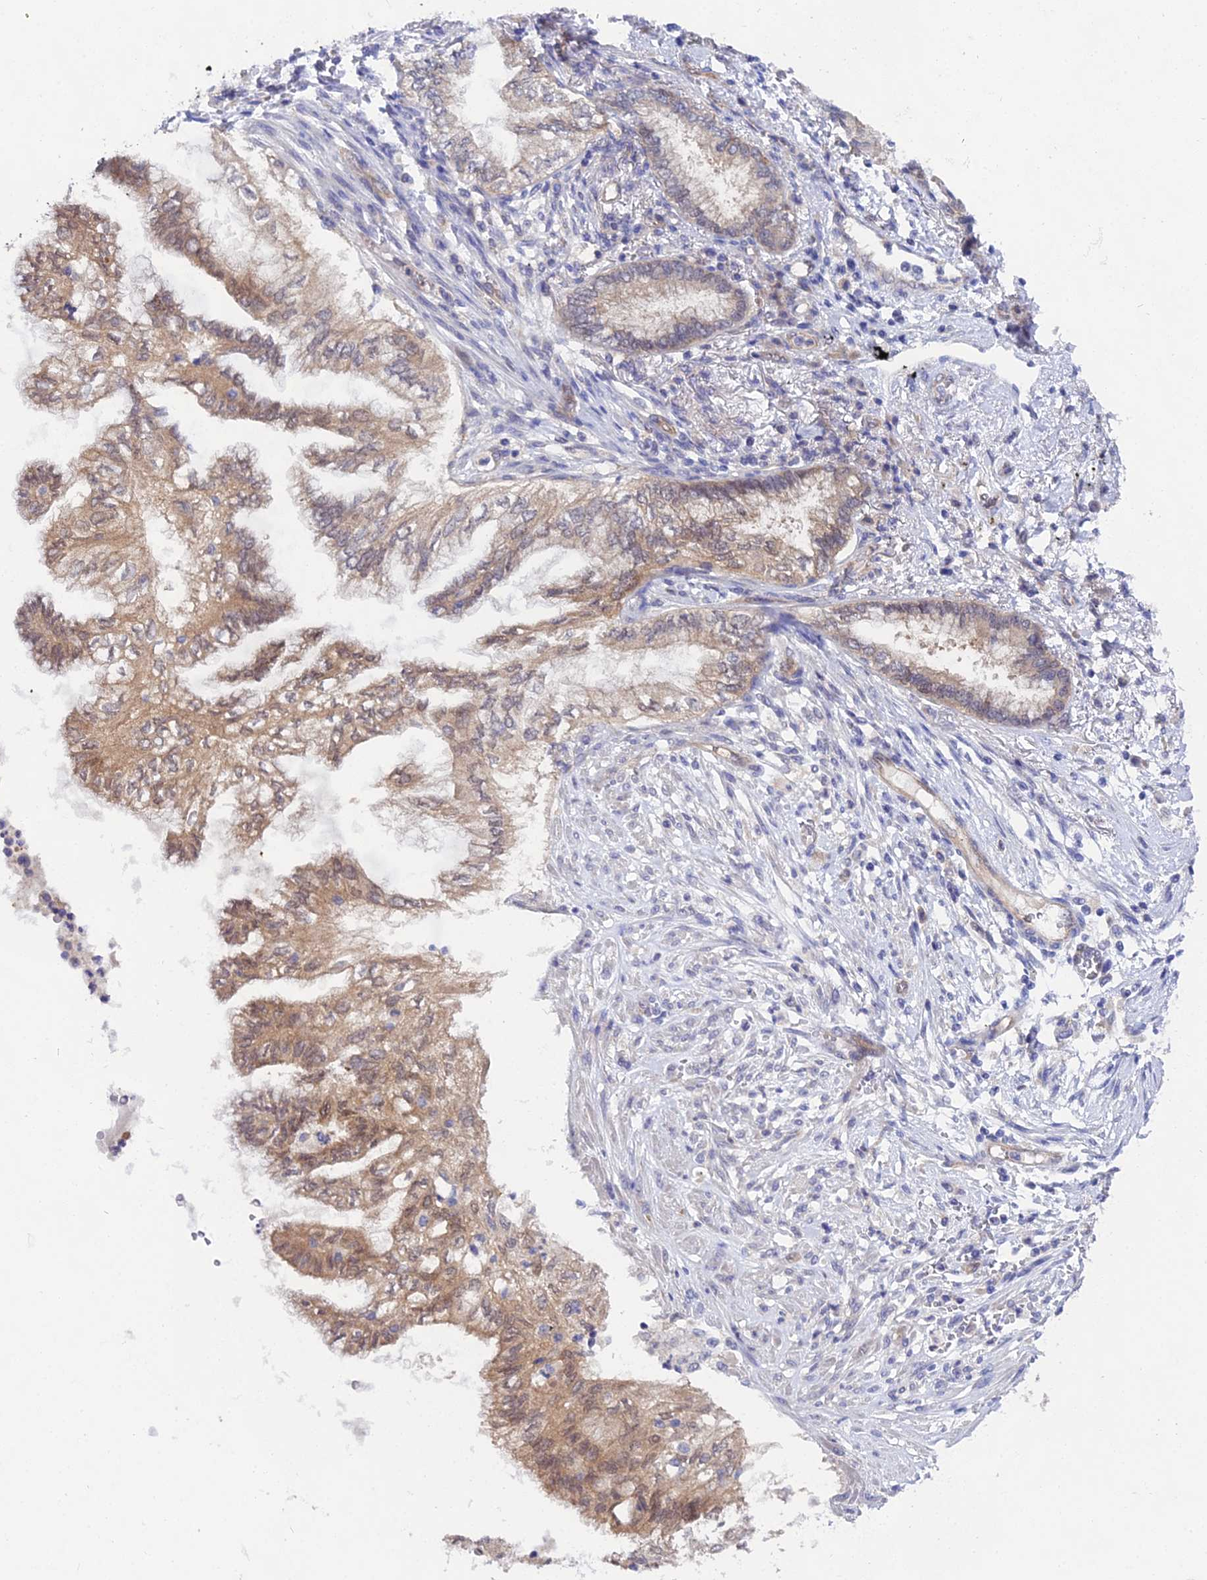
{"staining": {"intensity": "moderate", "quantity": "25%-75%", "location": "cytoplasmic/membranous,nuclear"}, "tissue": "lung cancer", "cell_type": "Tumor cells", "image_type": "cancer", "snomed": [{"axis": "morphology", "description": "Adenocarcinoma, NOS"}, {"axis": "topography", "description": "Lung"}], "caption": "DAB immunohistochemical staining of human lung cancer (adenocarcinoma) demonstrates moderate cytoplasmic/membranous and nuclear protein expression in about 25%-75% of tumor cells.", "gene": "PPP2R2C", "patient": {"sex": "female", "age": 70}}